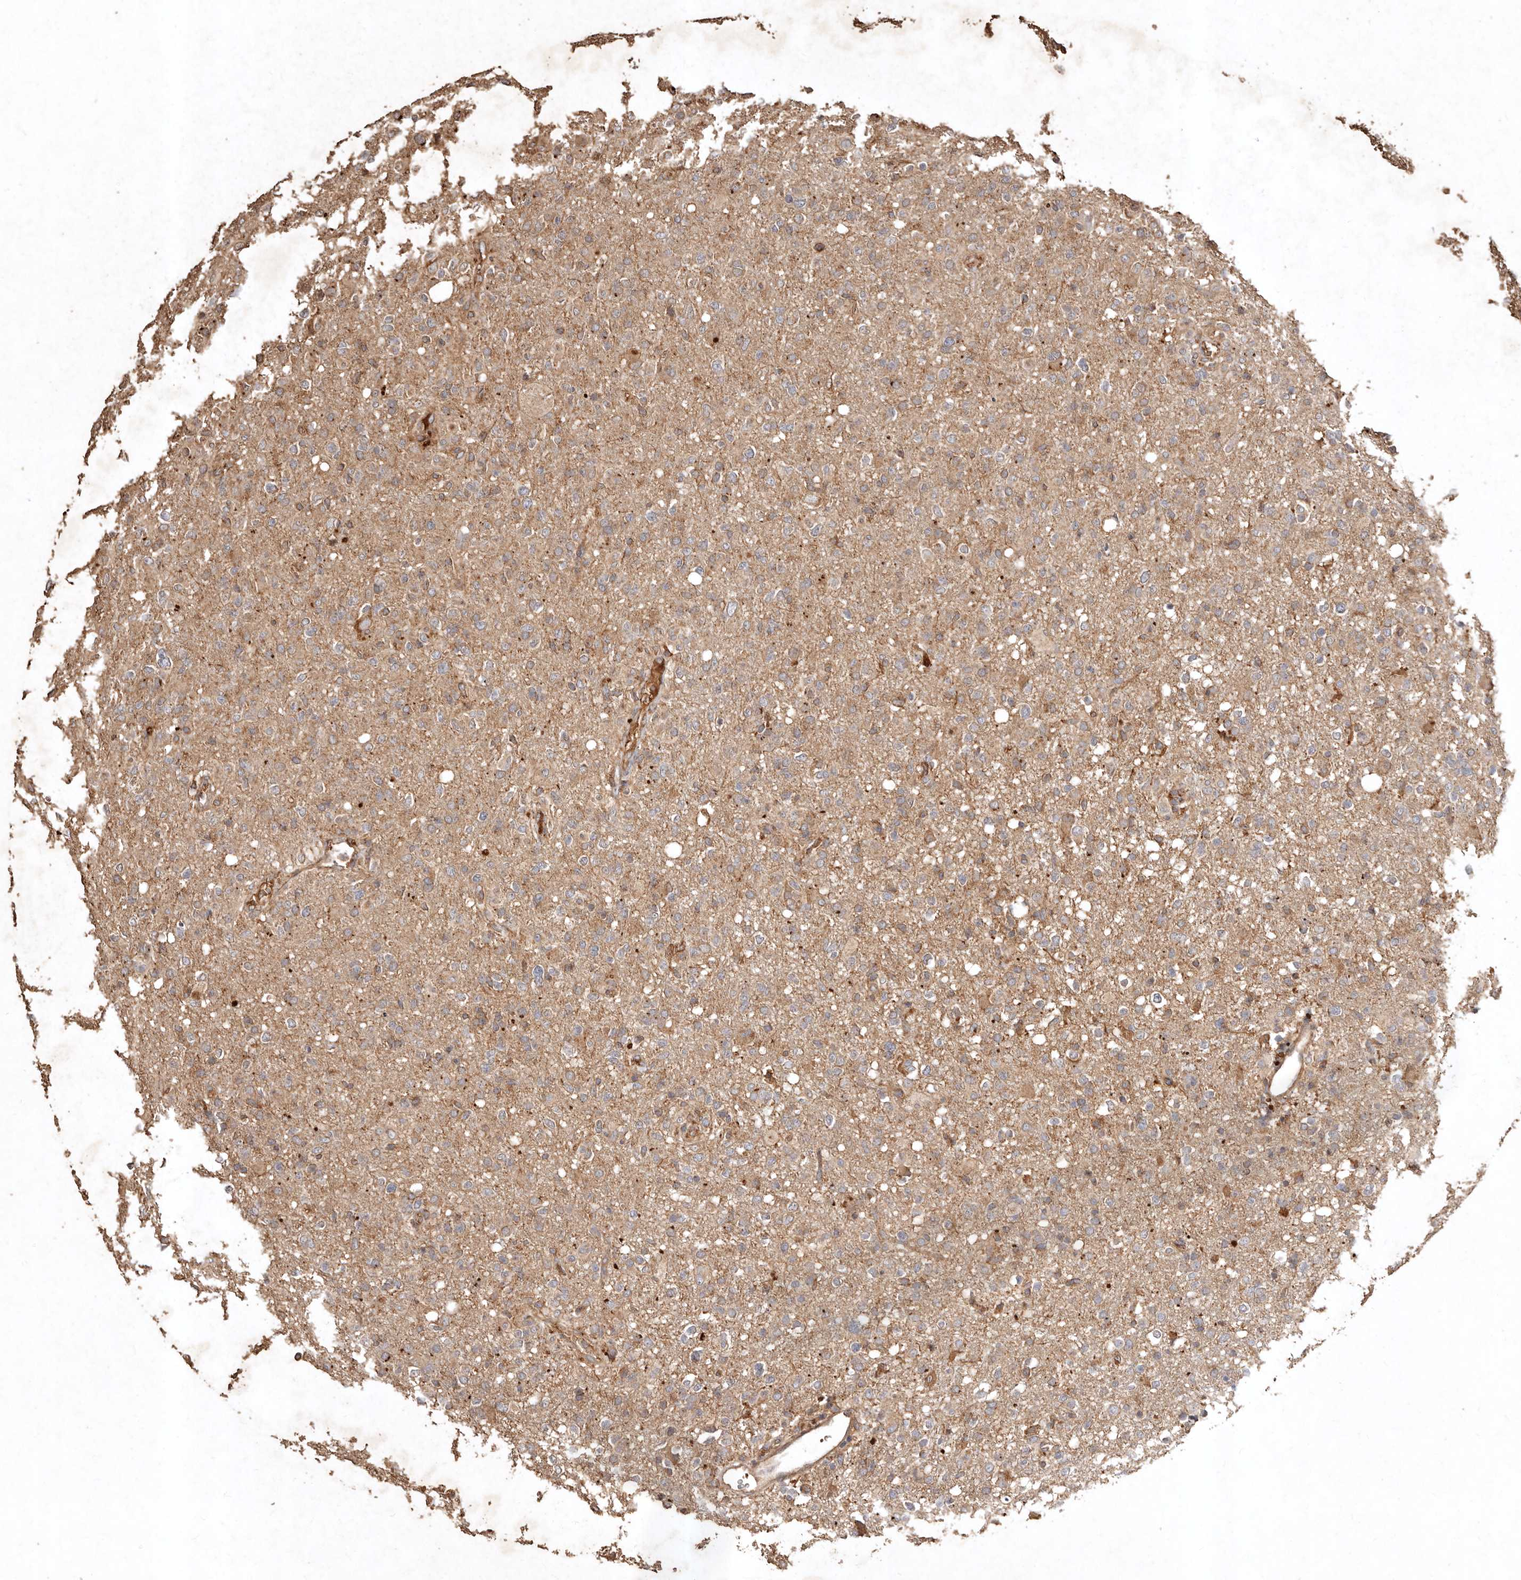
{"staining": {"intensity": "weak", "quantity": "25%-75%", "location": "cytoplasmic/membranous"}, "tissue": "glioma", "cell_type": "Tumor cells", "image_type": "cancer", "snomed": [{"axis": "morphology", "description": "Glioma, malignant, High grade"}, {"axis": "topography", "description": "Brain"}], "caption": "Approximately 25%-75% of tumor cells in human glioma display weak cytoplasmic/membranous protein expression as visualized by brown immunohistochemical staining.", "gene": "FARS2", "patient": {"sex": "female", "age": 57}}